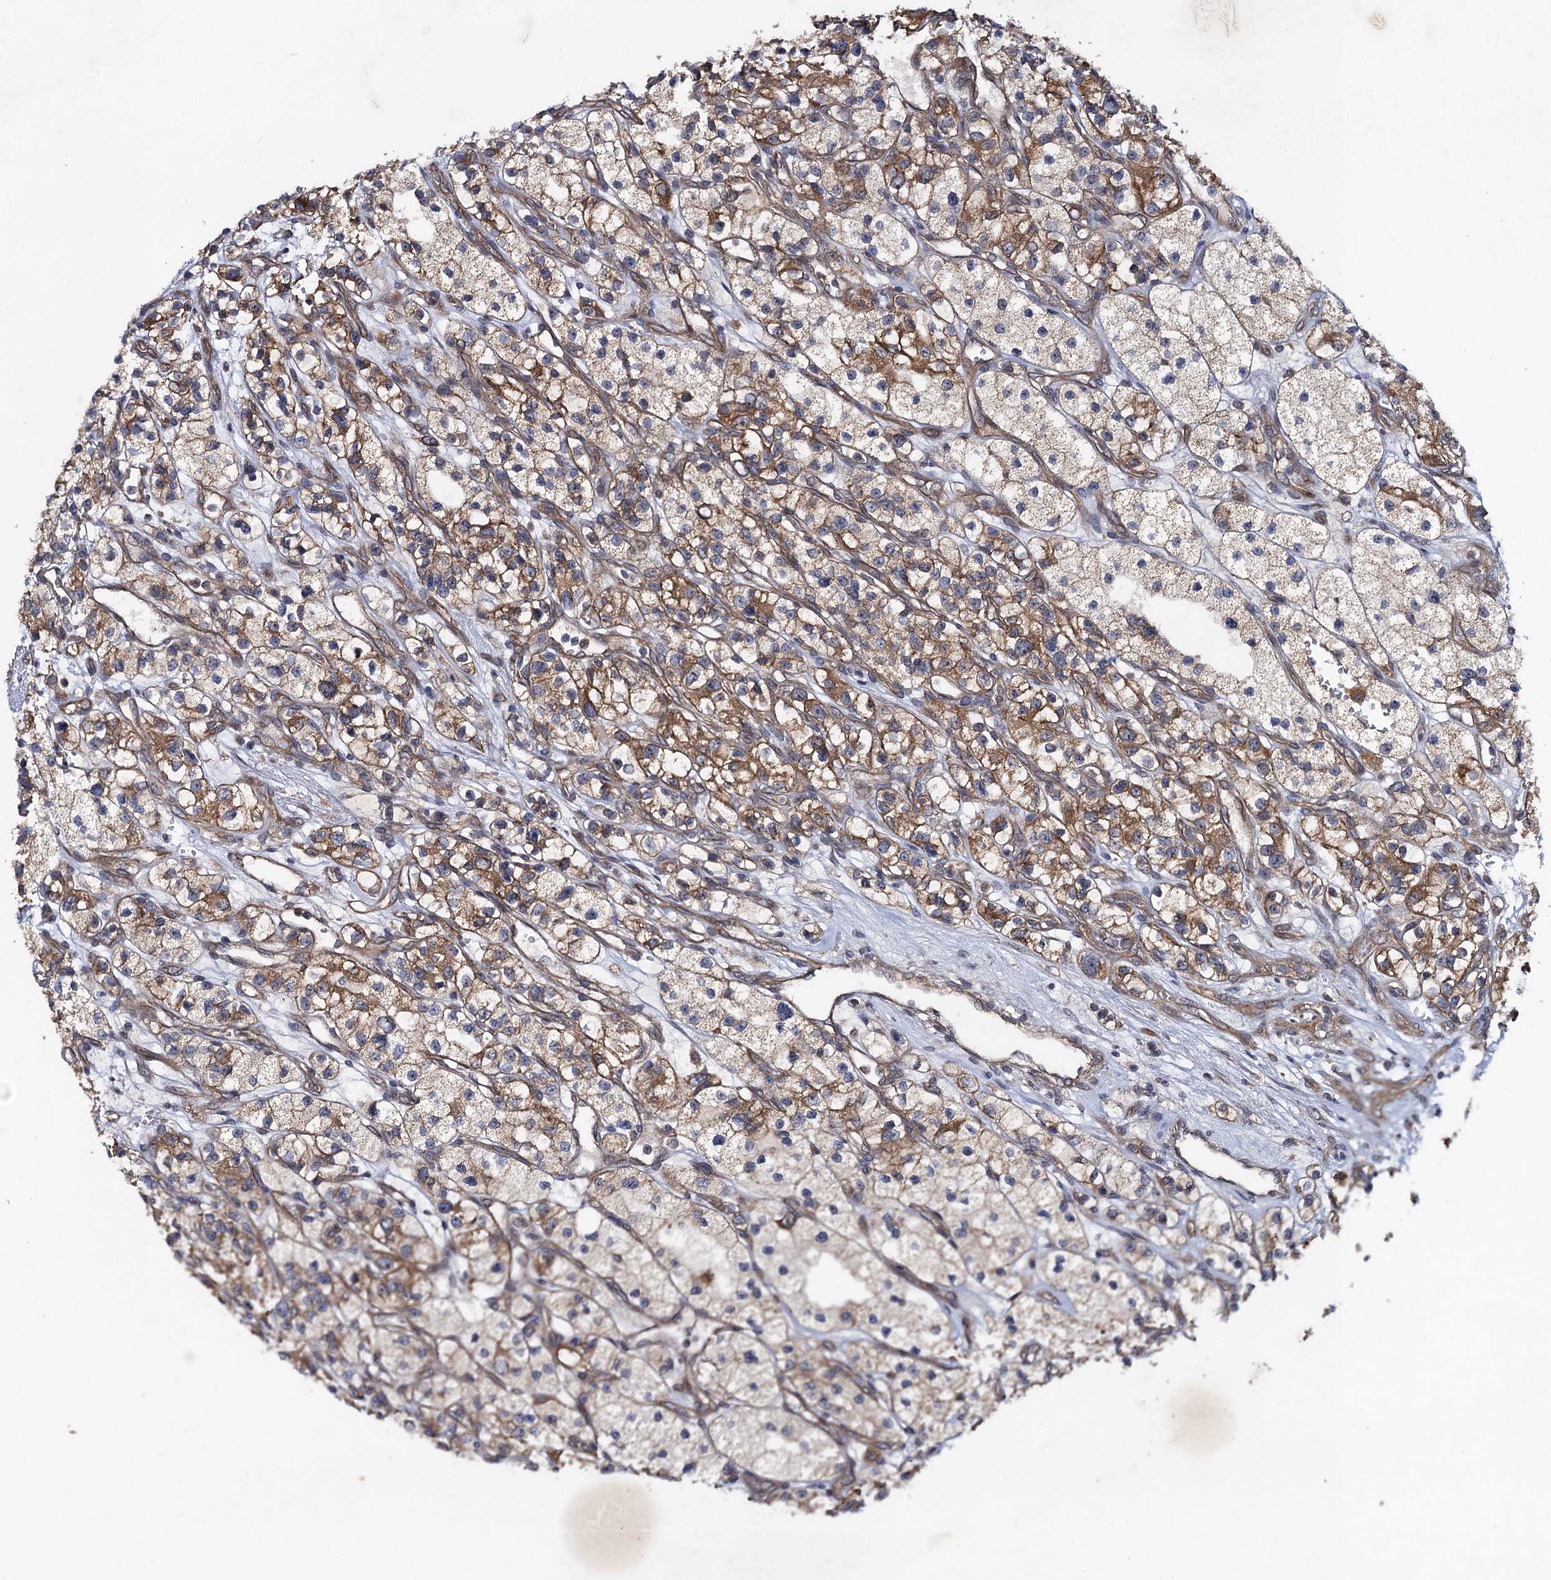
{"staining": {"intensity": "moderate", "quantity": ">75%", "location": "cytoplasmic/membranous"}, "tissue": "renal cancer", "cell_type": "Tumor cells", "image_type": "cancer", "snomed": [{"axis": "morphology", "description": "Adenocarcinoma, NOS"}, {"axis": "topography", "description": "Kidney"}], "caption": "An IHC photomicrograph of tumor tissue is shown. Protein staining in brown highlights moderate cytoplasmic/membranous positivity in renal cancer within tumor cells. (brown staining indicates protein expression, while blue staining denotes nuclei).", "gene": "HAUS1", "patient": {"sex": "female", "age": 57}}